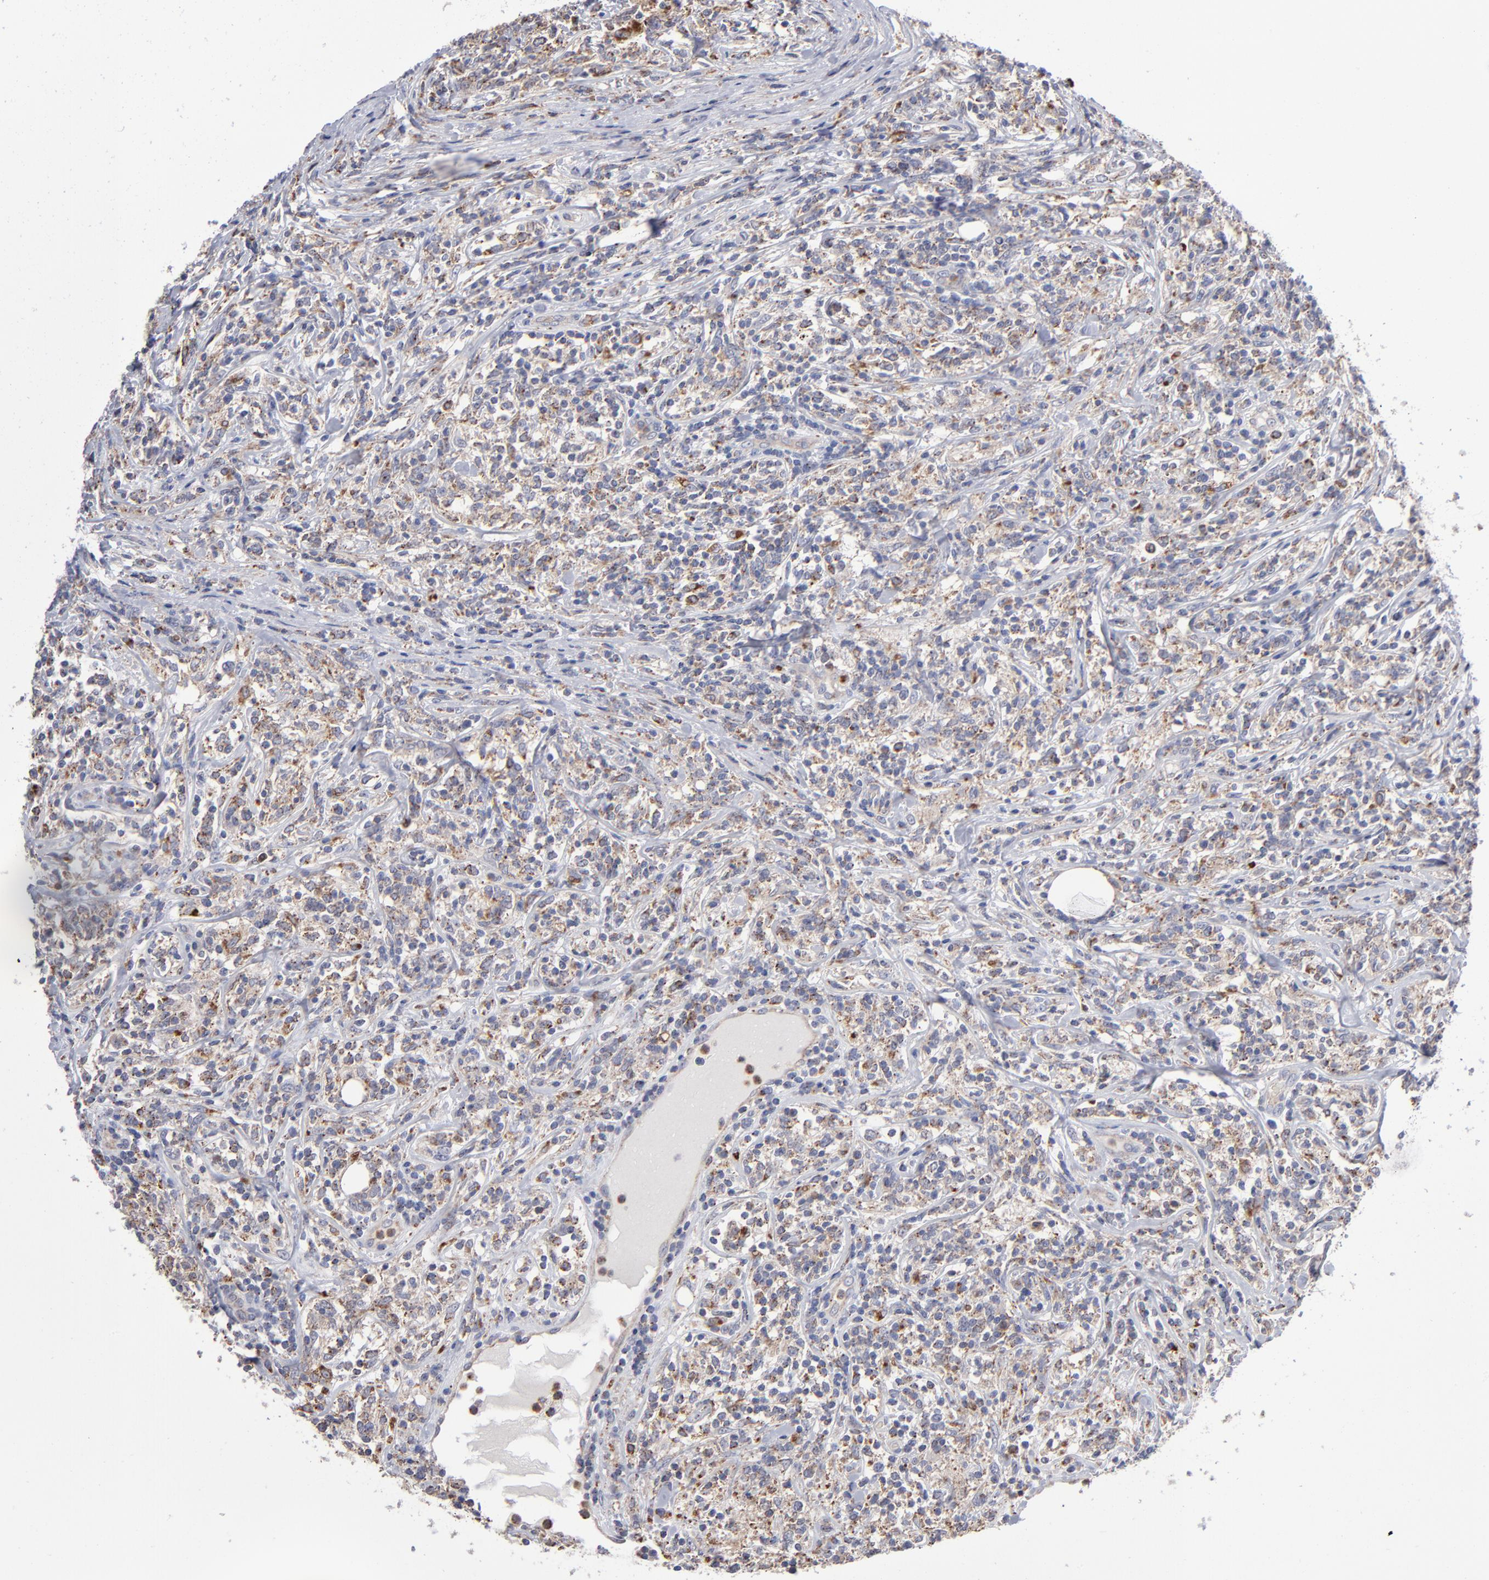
{"staining": {"intensity": "weak", "quantity": ">75%", "location": "cytoplasmic/membranous"}, "tissue": "lymphoma", "cell_type": "Tumor cells", "image_type": "cancer", "snomed": [{"axis": "morphology", "description": "Malignant lymphoma, non-Hodgkin's type, High grade"}, {"axis": "topography", "description": "Lymph node"}], "caption": "The immunohistochemical stain shows weak cytoplasmic/membranous staining in tumor cells of lymphoma tissue. The staining was performed using DAB (3,3'-diaminobenzidine), with brown indicating positive protein expression. Nuclei are stained blue with hematoxylin.", "gene": "RRAGB", "patient": {"sex": "female", "age": 84}}